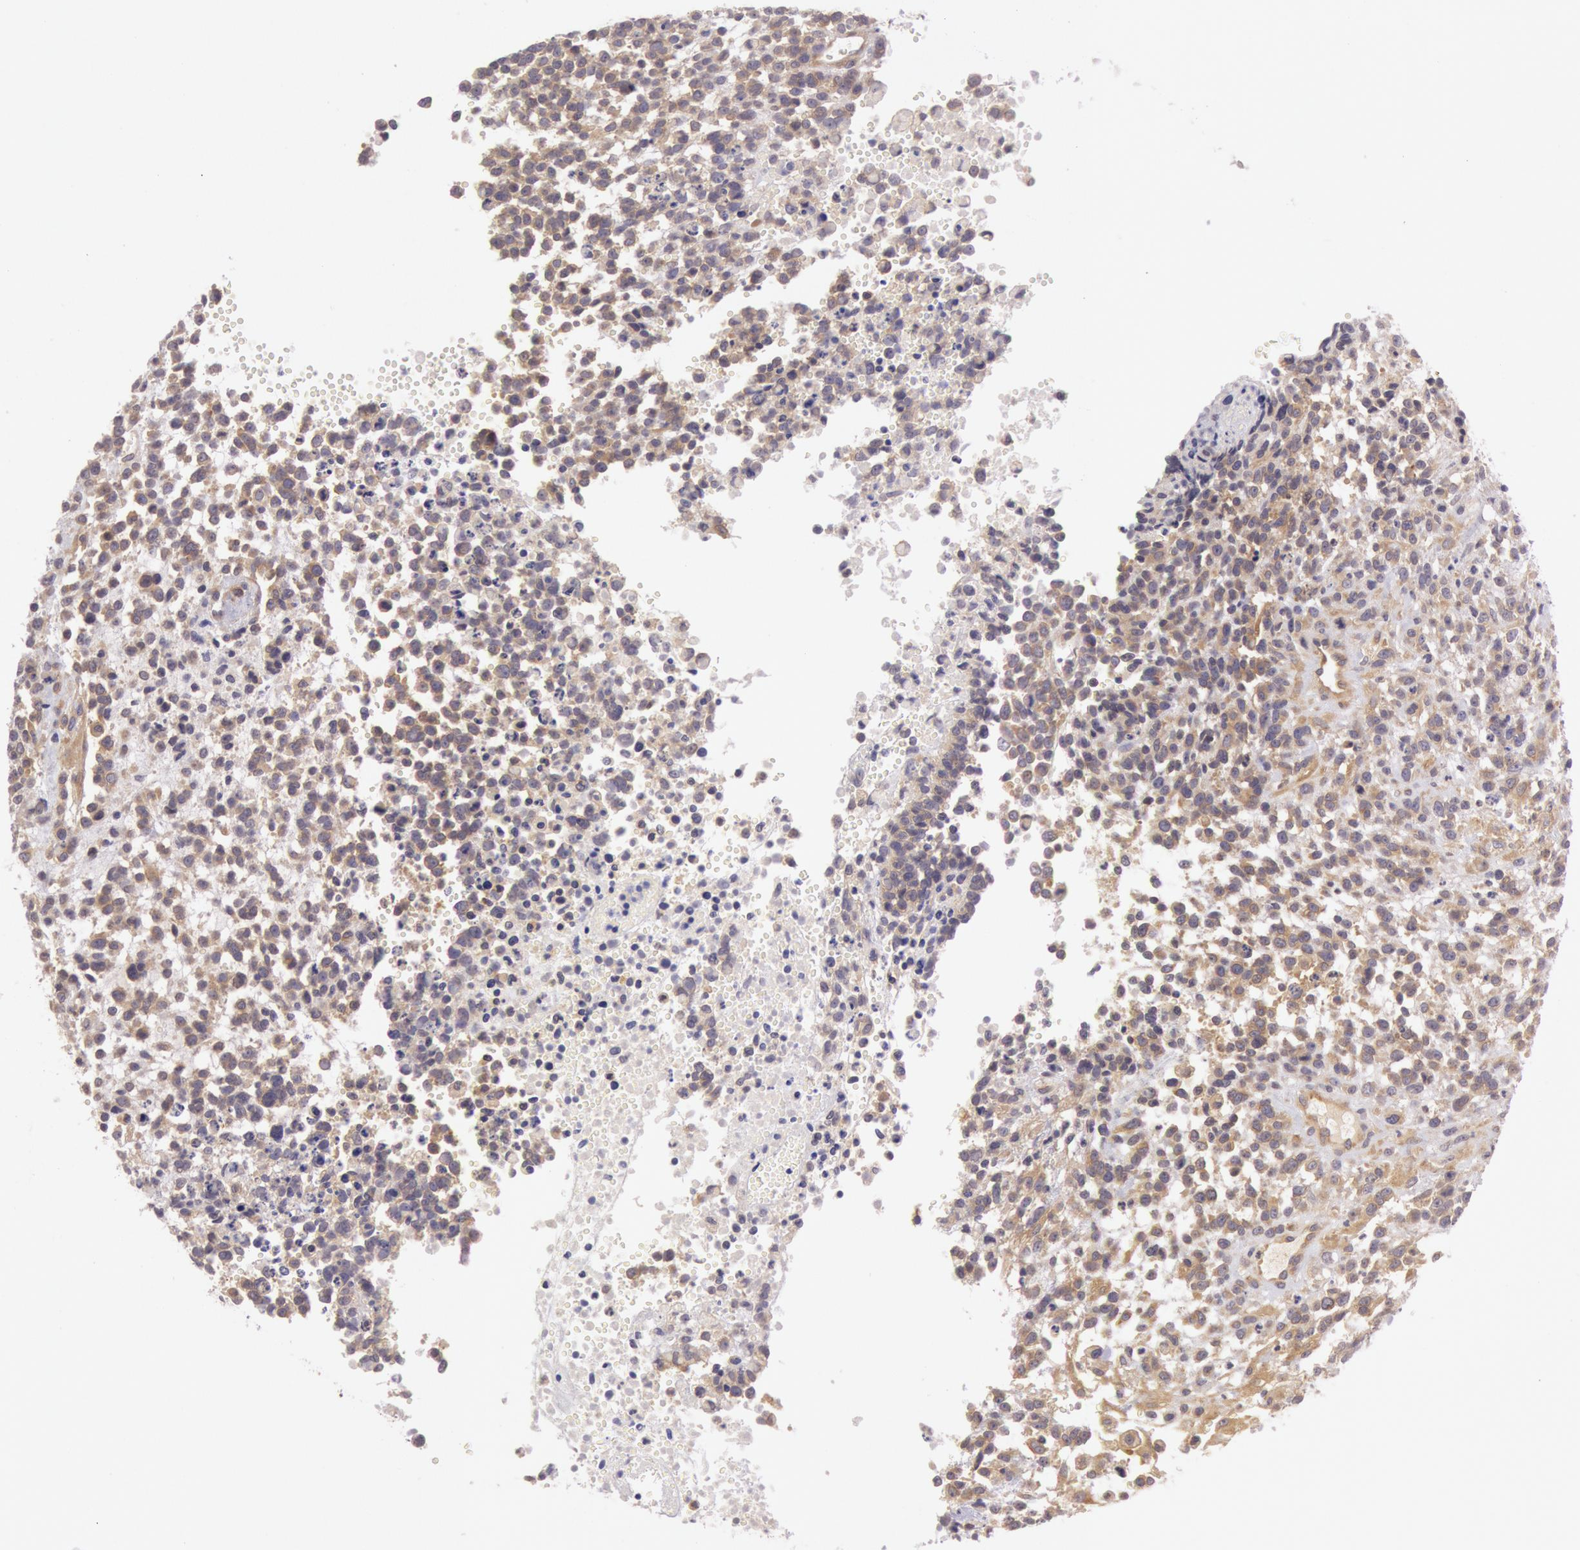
{"staining": {"intensity": "weak", "quantity": "25%-75%", "location": "cytoplasmic/membranous"}, "tissue": "glioma", "cell_type": "Tumor cells", "image_type": "cancer", "snomed": [{"axis": "morphology", "description": "Glioma, malignant, High grade"}, {"axis": "topography", "description": "Brain"}], "caption": "Immunohistochemical staining of human glioma shows low levels of weak cytoplasmic/membranous staining in about 25%-75% of tumor cells.", "gene": "CHUK", "patient": {"sex": "male", "age": 66}}